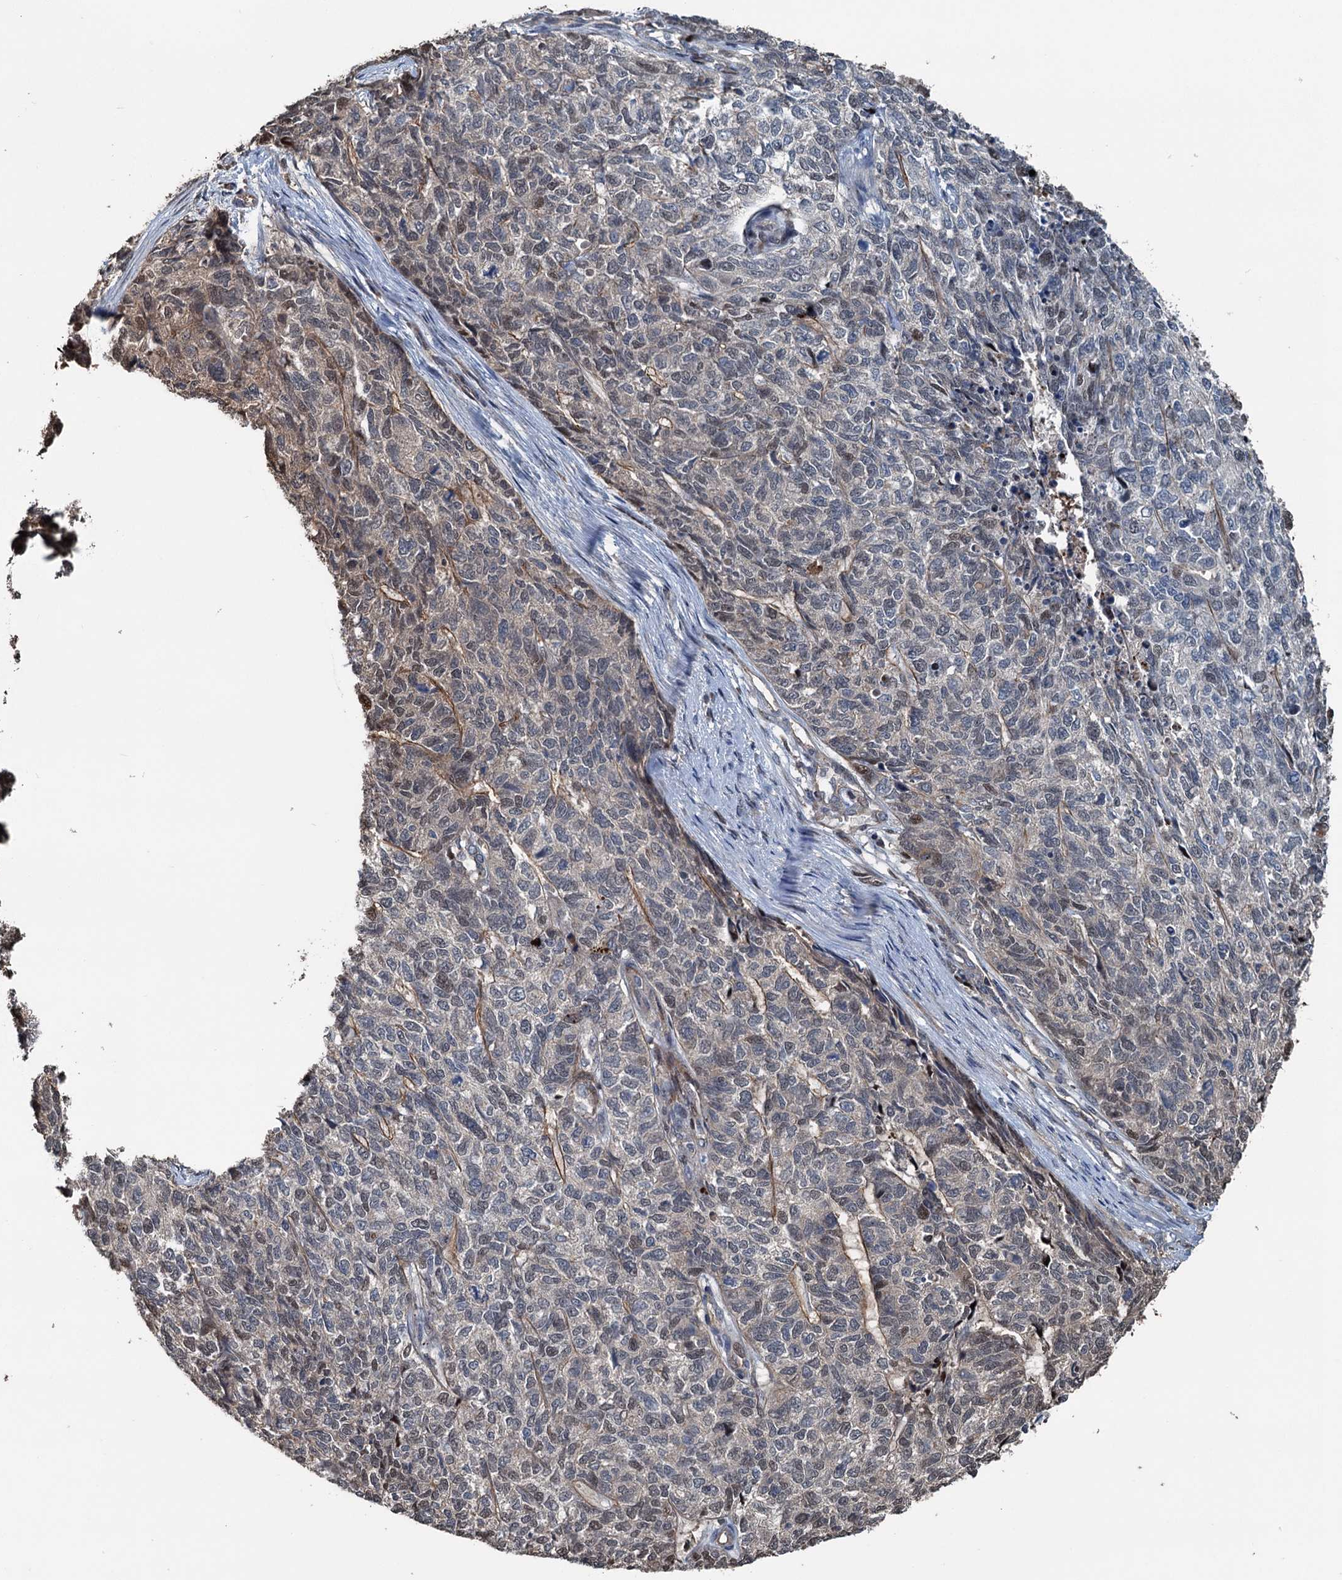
{"staining": {"intensity": "weak", "quantity": "<25%", "location": "cytoplasmic/membranous"}, "tissue": "cervical cancer", "cell_type": "Tumor cells", "image_type": "cancer", "snomed": [{"axis": "morphology", "description": "Squamous cell carcinoma, NOS"}, {"axis": "topography", "description": "Cervix"}], "caption": "An IHC micrograph of squamous cell carcinoma (cervical) is shown. There is no staining in tumor cells of squamous cell carcinoma (cervical).", "gene": "TEDC1", "patient": {"sex": "female", "age": 63}}